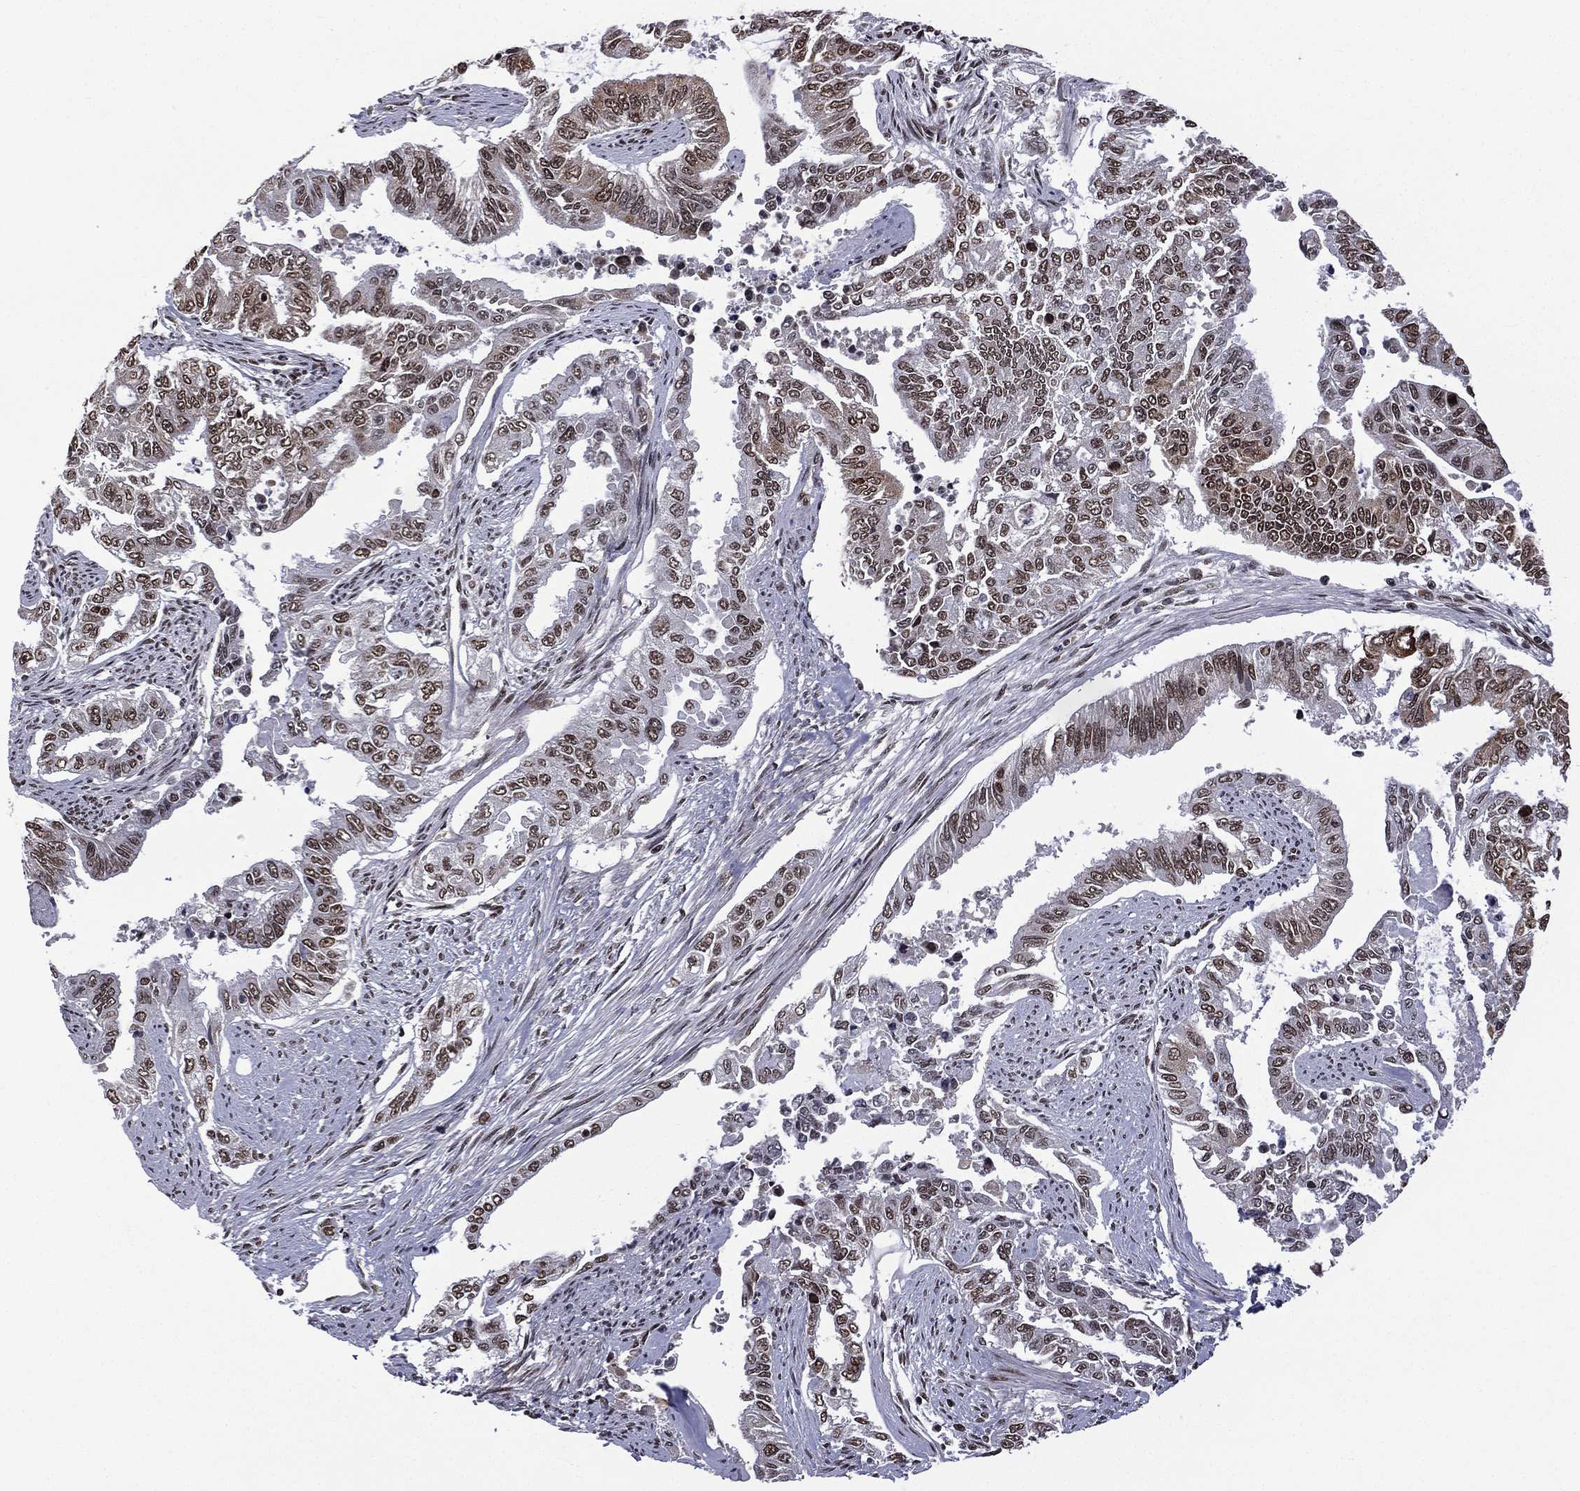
{"staining": {"intensity": "moderate", "quantity": "25%-75%", "location": "nuclear"}, "tissue": "endometrial cancer", "cell_type": "Tumor cells", "image_type": "cancer", "snomed": [{"axis": "morphology", "description": "Adenocarcinoma, NOS"}, {"axis": "topography", "description": "Uterus"}], "caption": "Approximately 25%-75% of tumor cells in human endometrial cancer (adenocarcinoma) display moderate nuclear protein expression as visualized by brown immunohistochemical staining.", "gene": "C5orf24", "patient": {"sex": "female", "age": 59}}